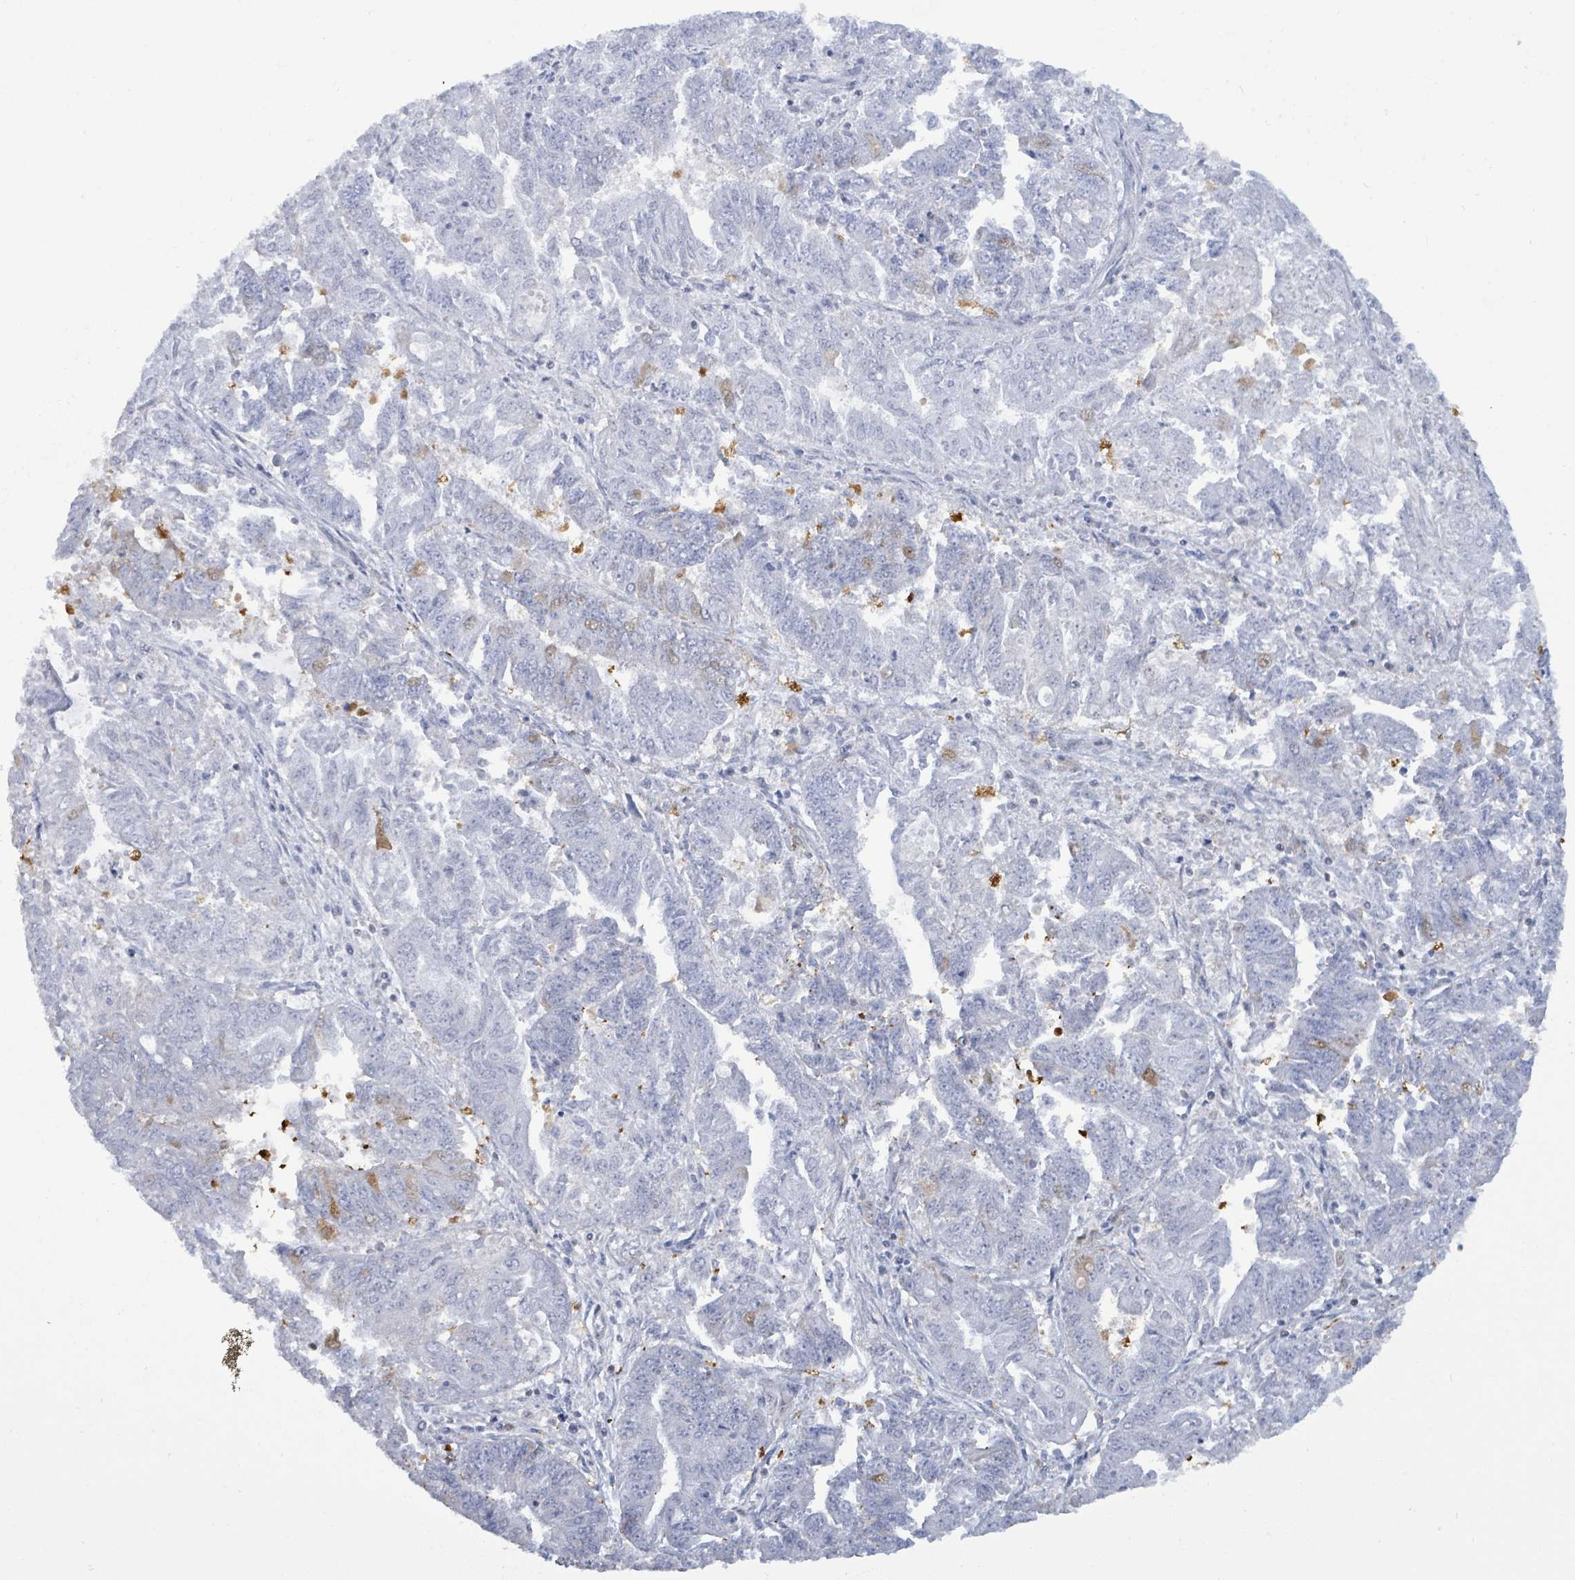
{"staining": {"intensity": "negative", "quantity": "none", "location": "none"}, "tissue": "endometrial cancer", "cell_type": "Tumor cells", "image_type": "cancer", "snomed": [{"axis": "morphology", "description": "Adenocarcinoma, NOS"}, {"axis": "topography", "description": "Endometrium"}], "caption": "This is an immunohistochemistry micrograph of endometrial adenocarcinoma. There is no expression in tumor cells.", "gene": "PRKRIP1", "patient": {"sex": "female", "age": 73}}